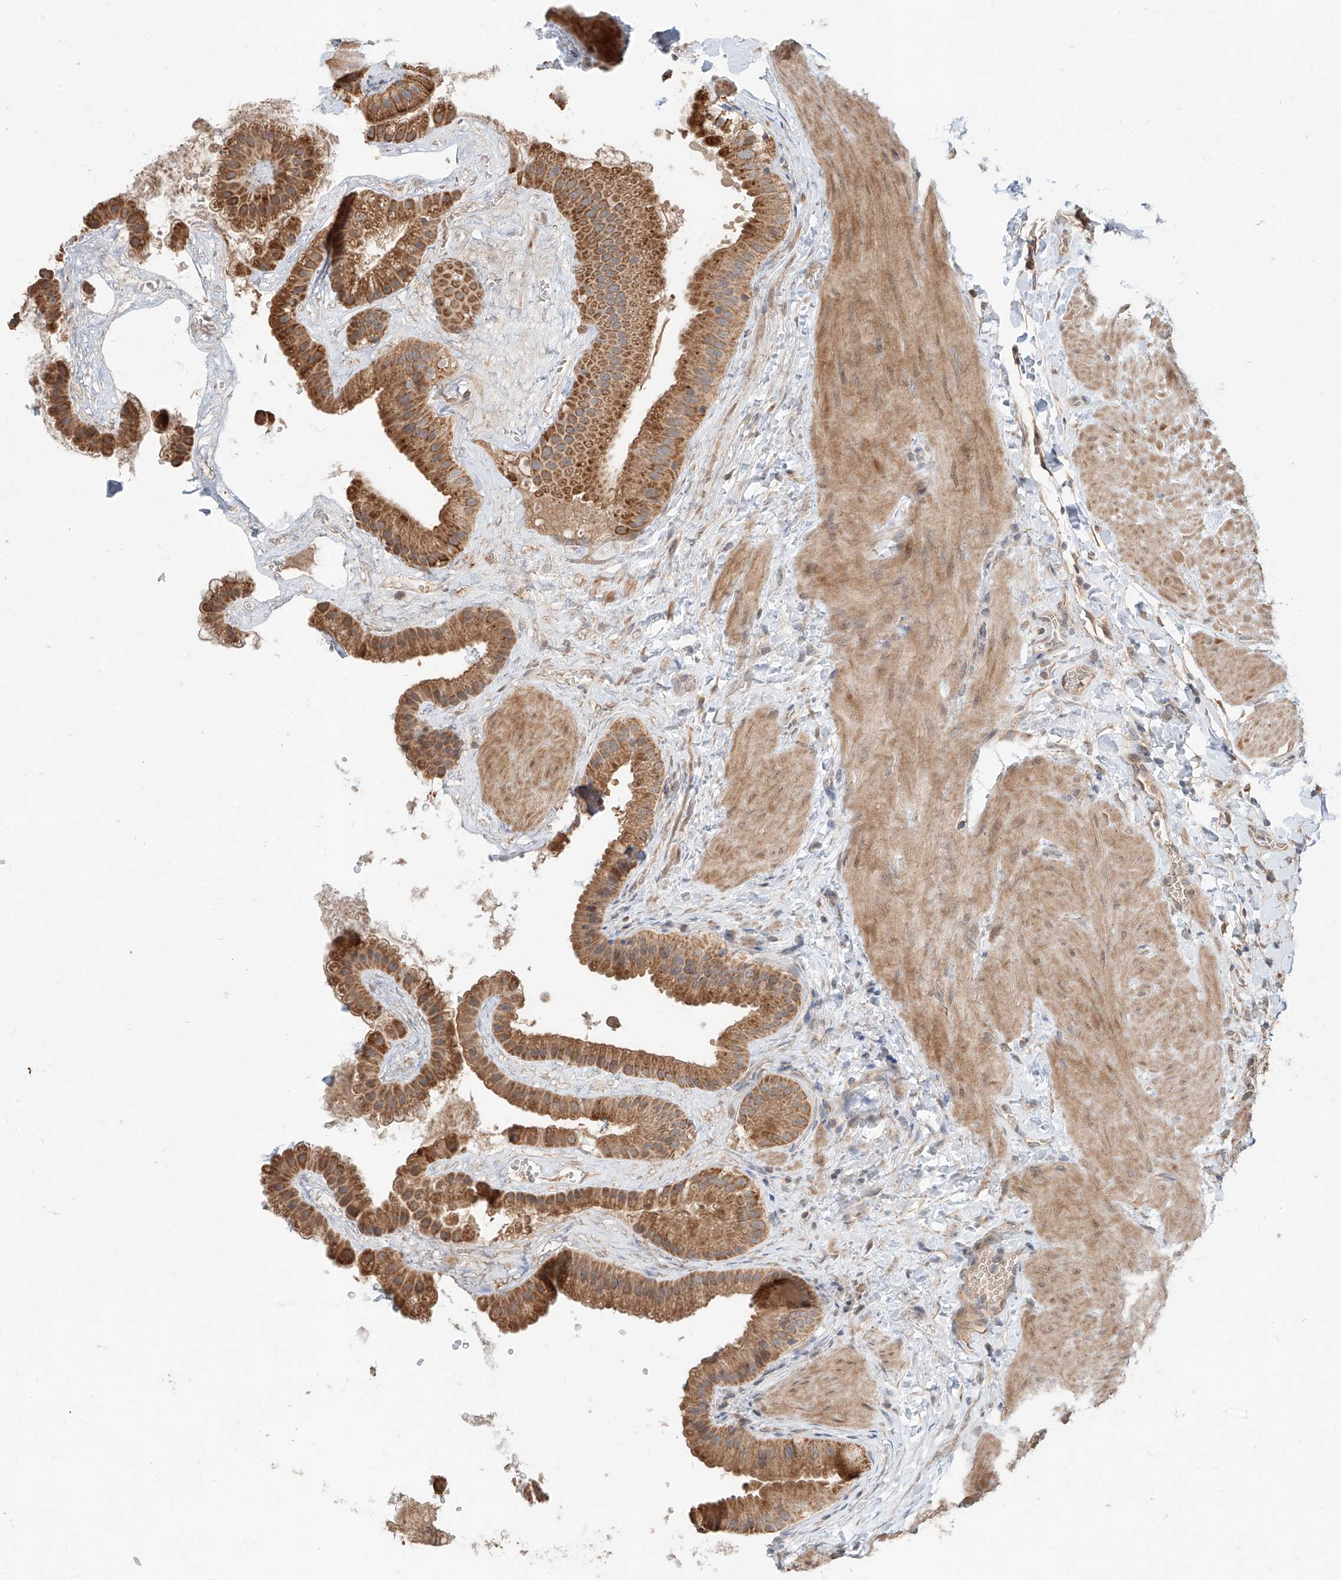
{"staining": {"intensity": "strong", "quantity": ">75%", "location": "cytoplasmic/membranous"}, "tissue": "gallbladder", "cell_type": "Glandular cells", "image_type": "normal", "snomed": [{"axis": "morphology", "description": "Normal tissue, NOS"}, {"axis": "topography", "description": "Gallbladder"}], "caption": "Immunohistochemical staining of unremarkable gallbladder demonstrates high levels of strong cytoplasmic/membranous expression in about >75% of glandular cells. (Brightfield microscopy of DAB IHC at high magnification).", "gene": "STX19", "patient": {"sex": "male", "age": 55}}